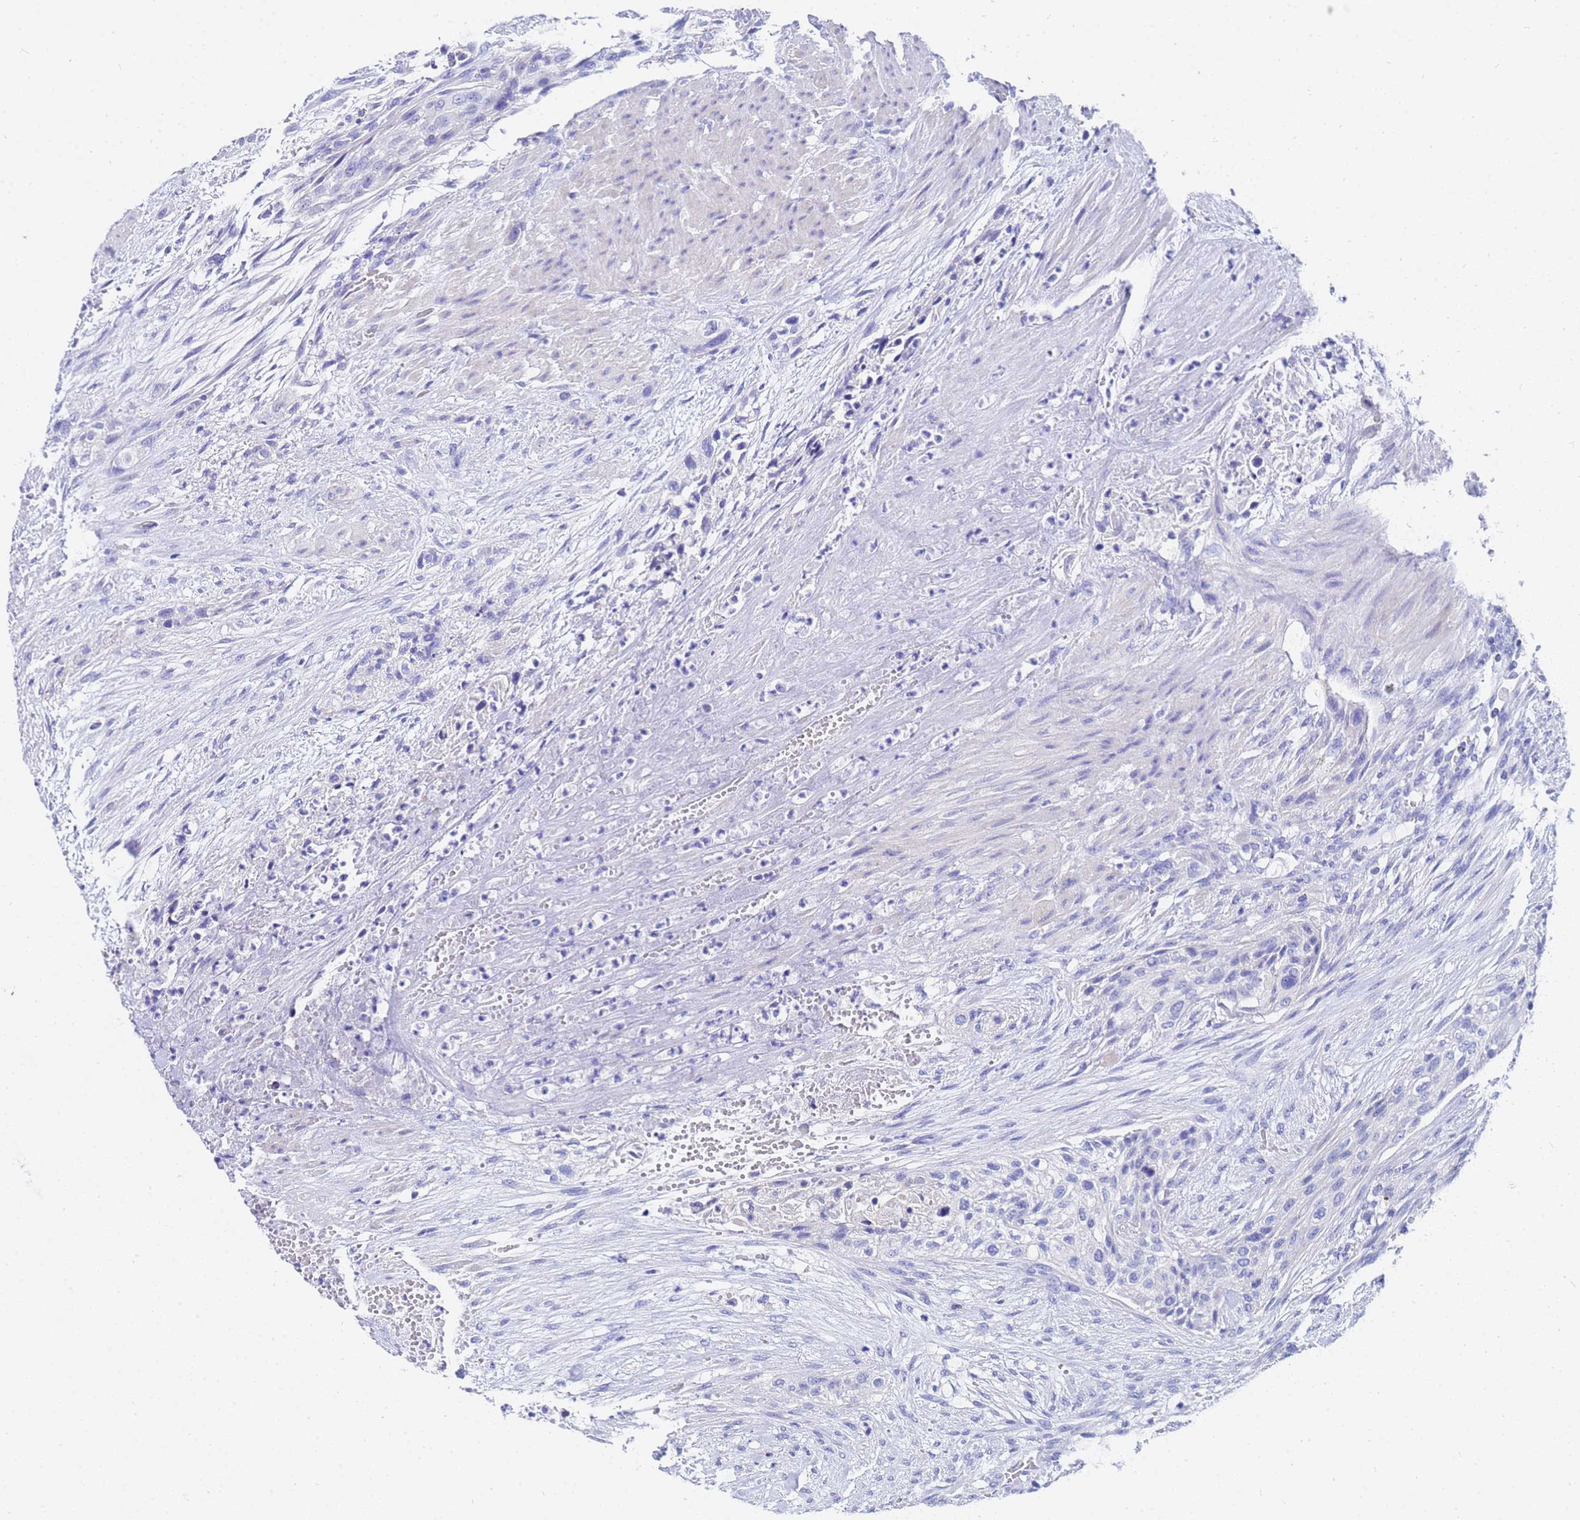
{"staining": {"intensity": "negative", "quantity": "none", "location": "none"}, "tissue": "urothelial cancer", "cell_type": "Tumor cells", "image_type": "cancer", "snomed": [{"axis": "morphology", "description": "Urothelial carcinoma, High grade"}, {"axis": "topography", "description": "Urinary bladder"}], "caption": "Tumor cells are negative for brown protein staining in high-grade urothelial carcinoma.", "gene": "C2orf72", "patient": {"sex": "male", "age": 35}}